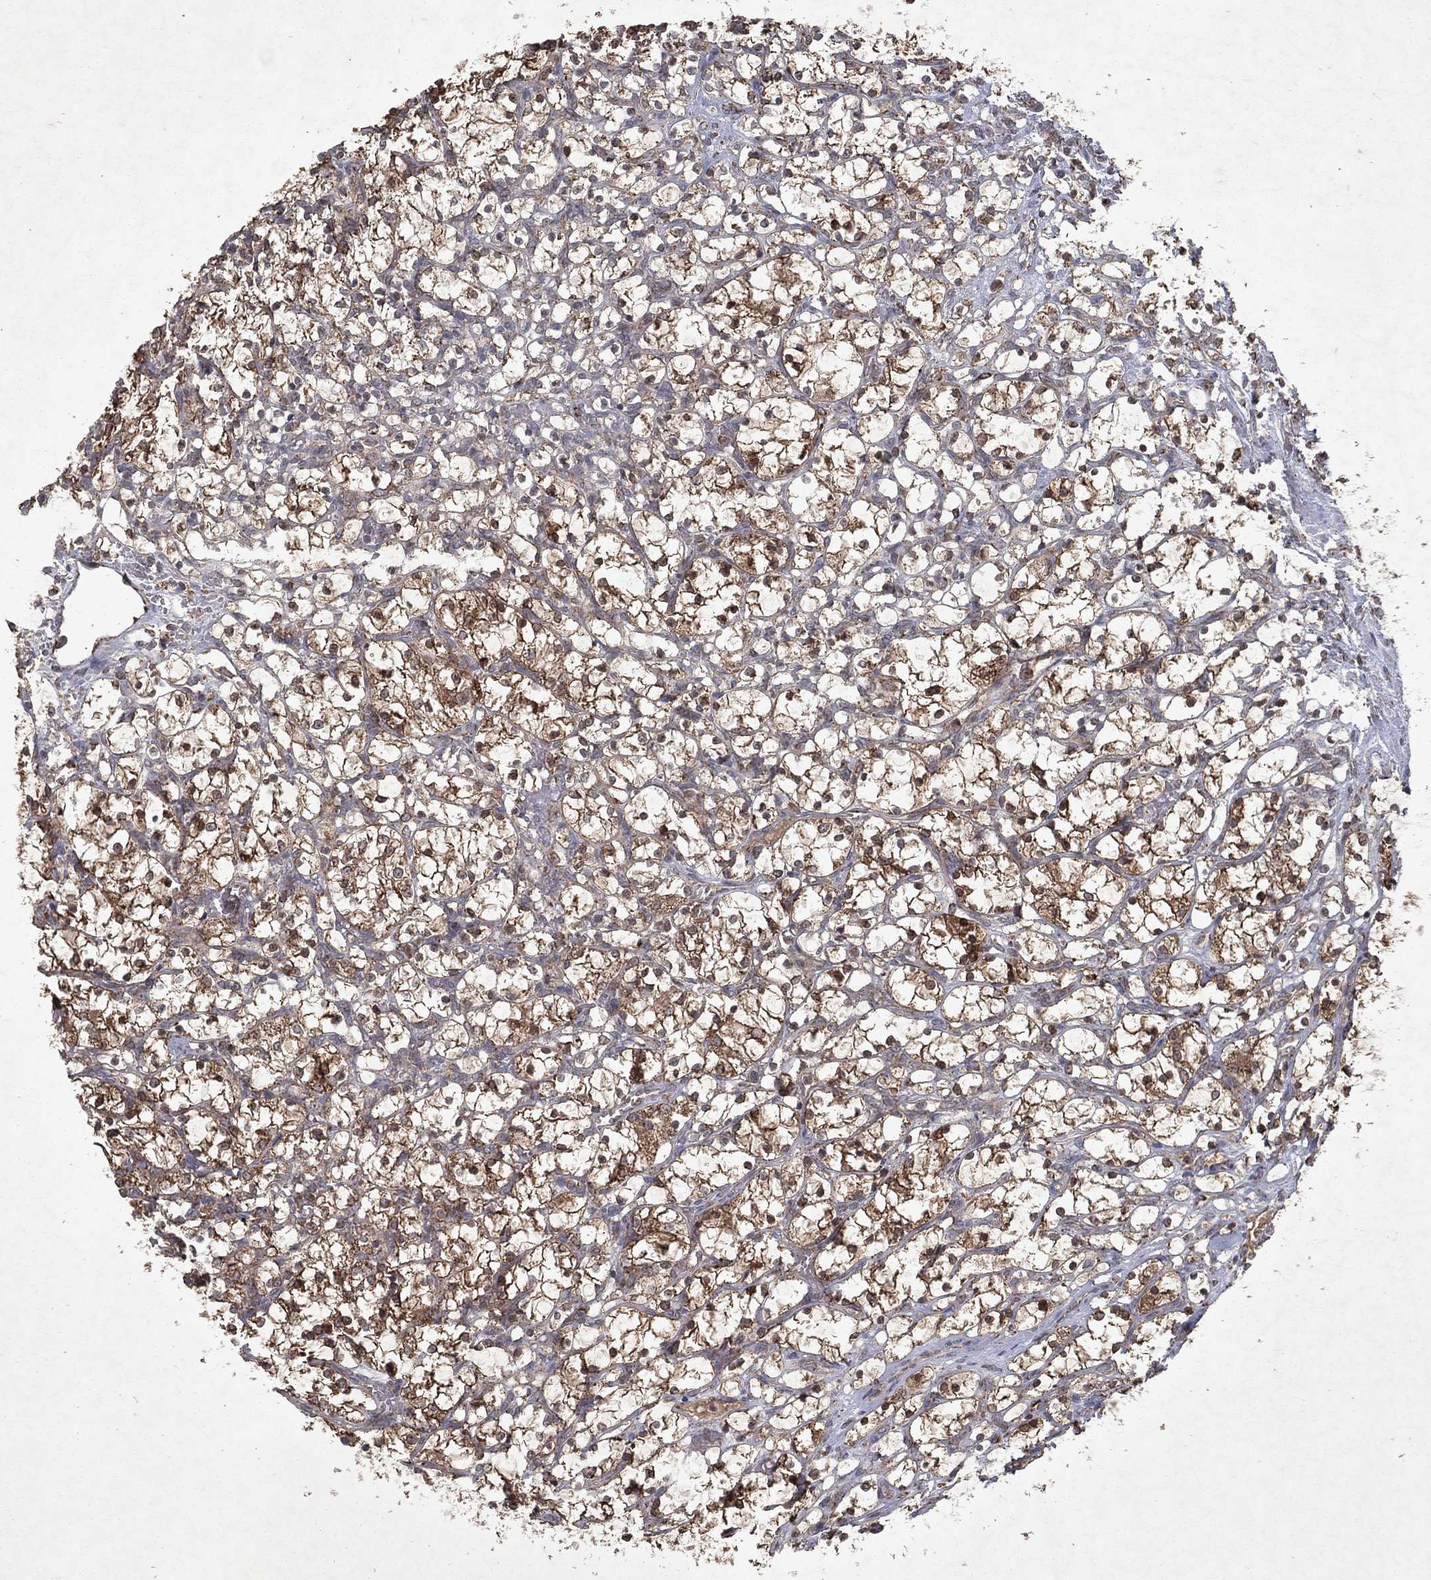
{"staining": {"intensity": "moderate", "quantity": "25%-75%", "location": "cytoplasmic/membranous"}, "tissue": "renal cancer", "cell_type": "Tumor cells", "image_type": "cancer", "snomed": [{"axis": "morphology", "description": "Adenocarcinoma, NOS"}, {"axis": "topography", "description": "Kidney"}], "caption": "Immunohistochemical staining of renal cancer exhibits medium levels of moderate cytoplasmic/membranous protein positivity in approximately 25%-75% of tumor cells. Using DAB (3,3'-diaminobenzidine) (brown) and hematoxylin (blue) stains, captured at high magnification using brightfield microscopy.", "gene": "PYROXD2", "patient": {"sex": "female", "age": 69}}